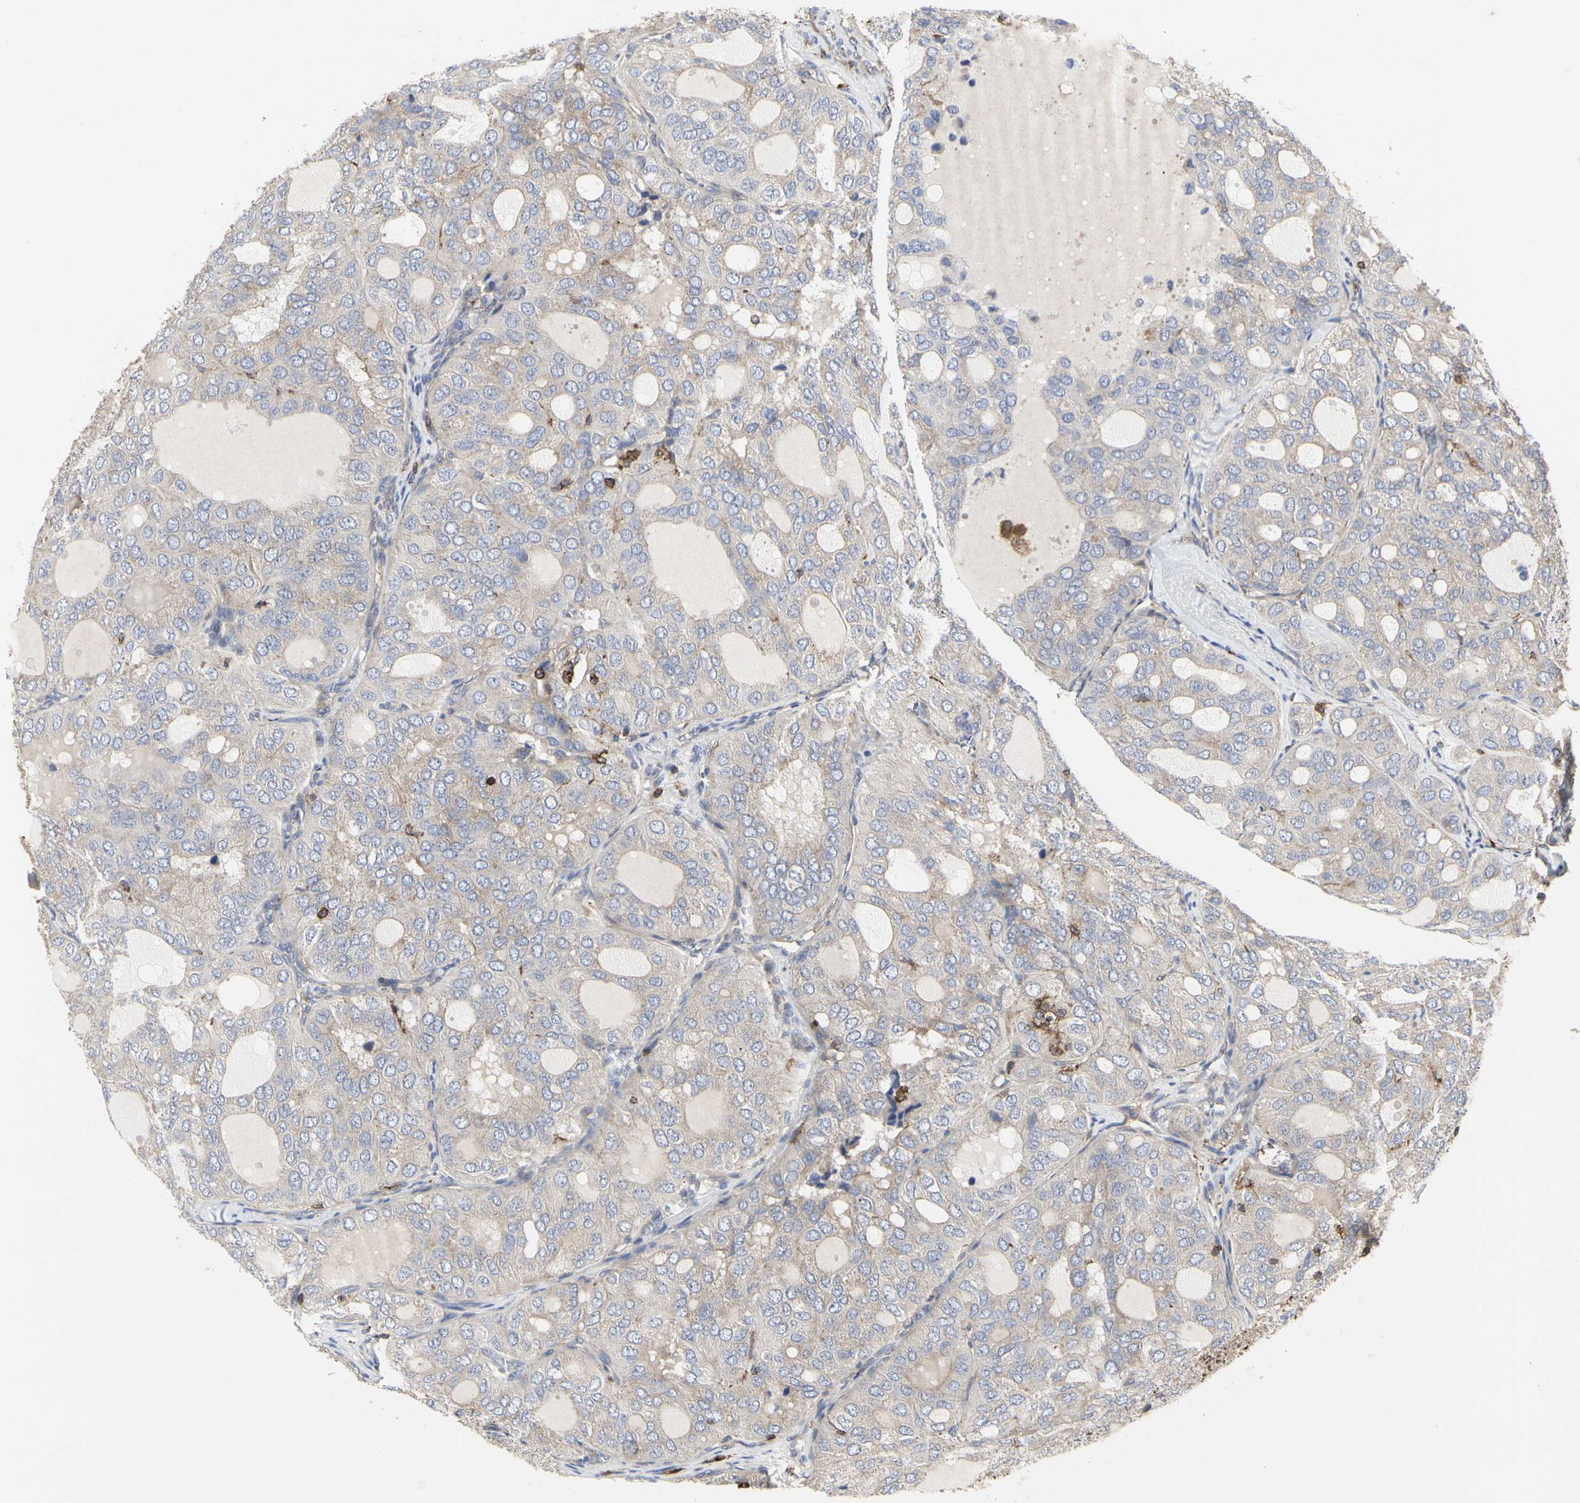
{"staining": {"intensity": "weak", "quantity": "25%-75%", "location": "cytoplasmic/membranous"}, "tissue": "thyroid cancer", "cell_type": "Tumor cells", "image_type": "cancer", "snomed": [{"axis": "morphology", "description": "Follicular adenoma carcinoma, NOS"}, {"axis": "topography", "description": "Thyroid gland"}], "caption": "IHC photomicrograph of thyroid cancer (follicular adenoma carcinoma) stained for a protein (brown), which demonstrates low levels of weak cytoplasmic/membranous positivity in approximately 25%-75% of tumor cells.", "gene": "NAPG", "patient": {"sex": "male", "age": 75}}